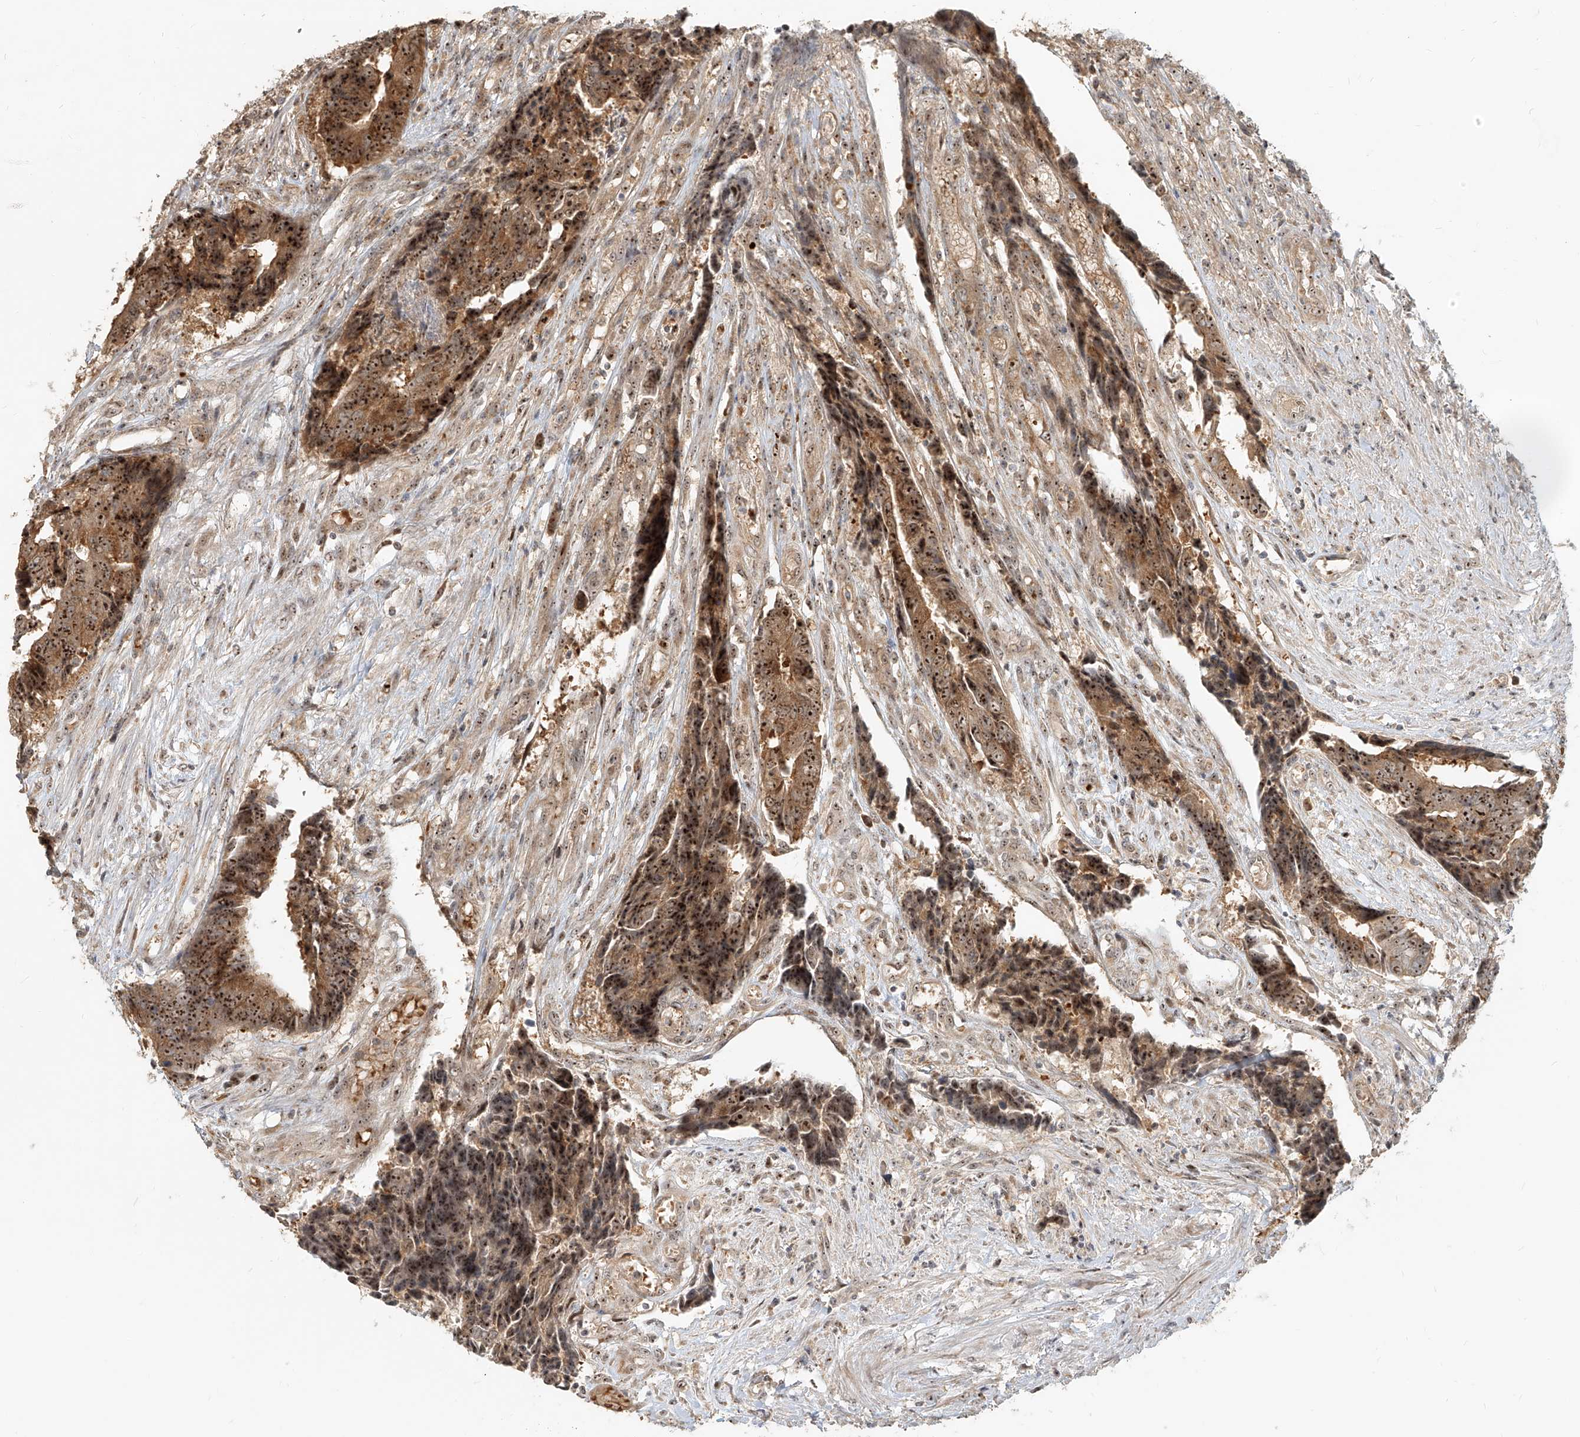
{"staining": {"intensity": "moderate", "quantity": ">75%", "location": "cytoplasmic/membranous,nuclear"}, "tissue": "colorectal cancer", "cell_type": "Tumor cells", "image_type": "cancer", "snomed": [{"axis": "morphology", "description": "Adenocarcinoma, NOS"}, {"axis": "topography", "description": "Rectum"}], "caption": "Colorectal adenocarcinoma stained with a brown dye displays moderate cytoplasmic/membranous and nuclear positive staining in approximately >75% of tumor cells.", "gene": "BYSL", "patient": {"sex": "male", "age": 84}}